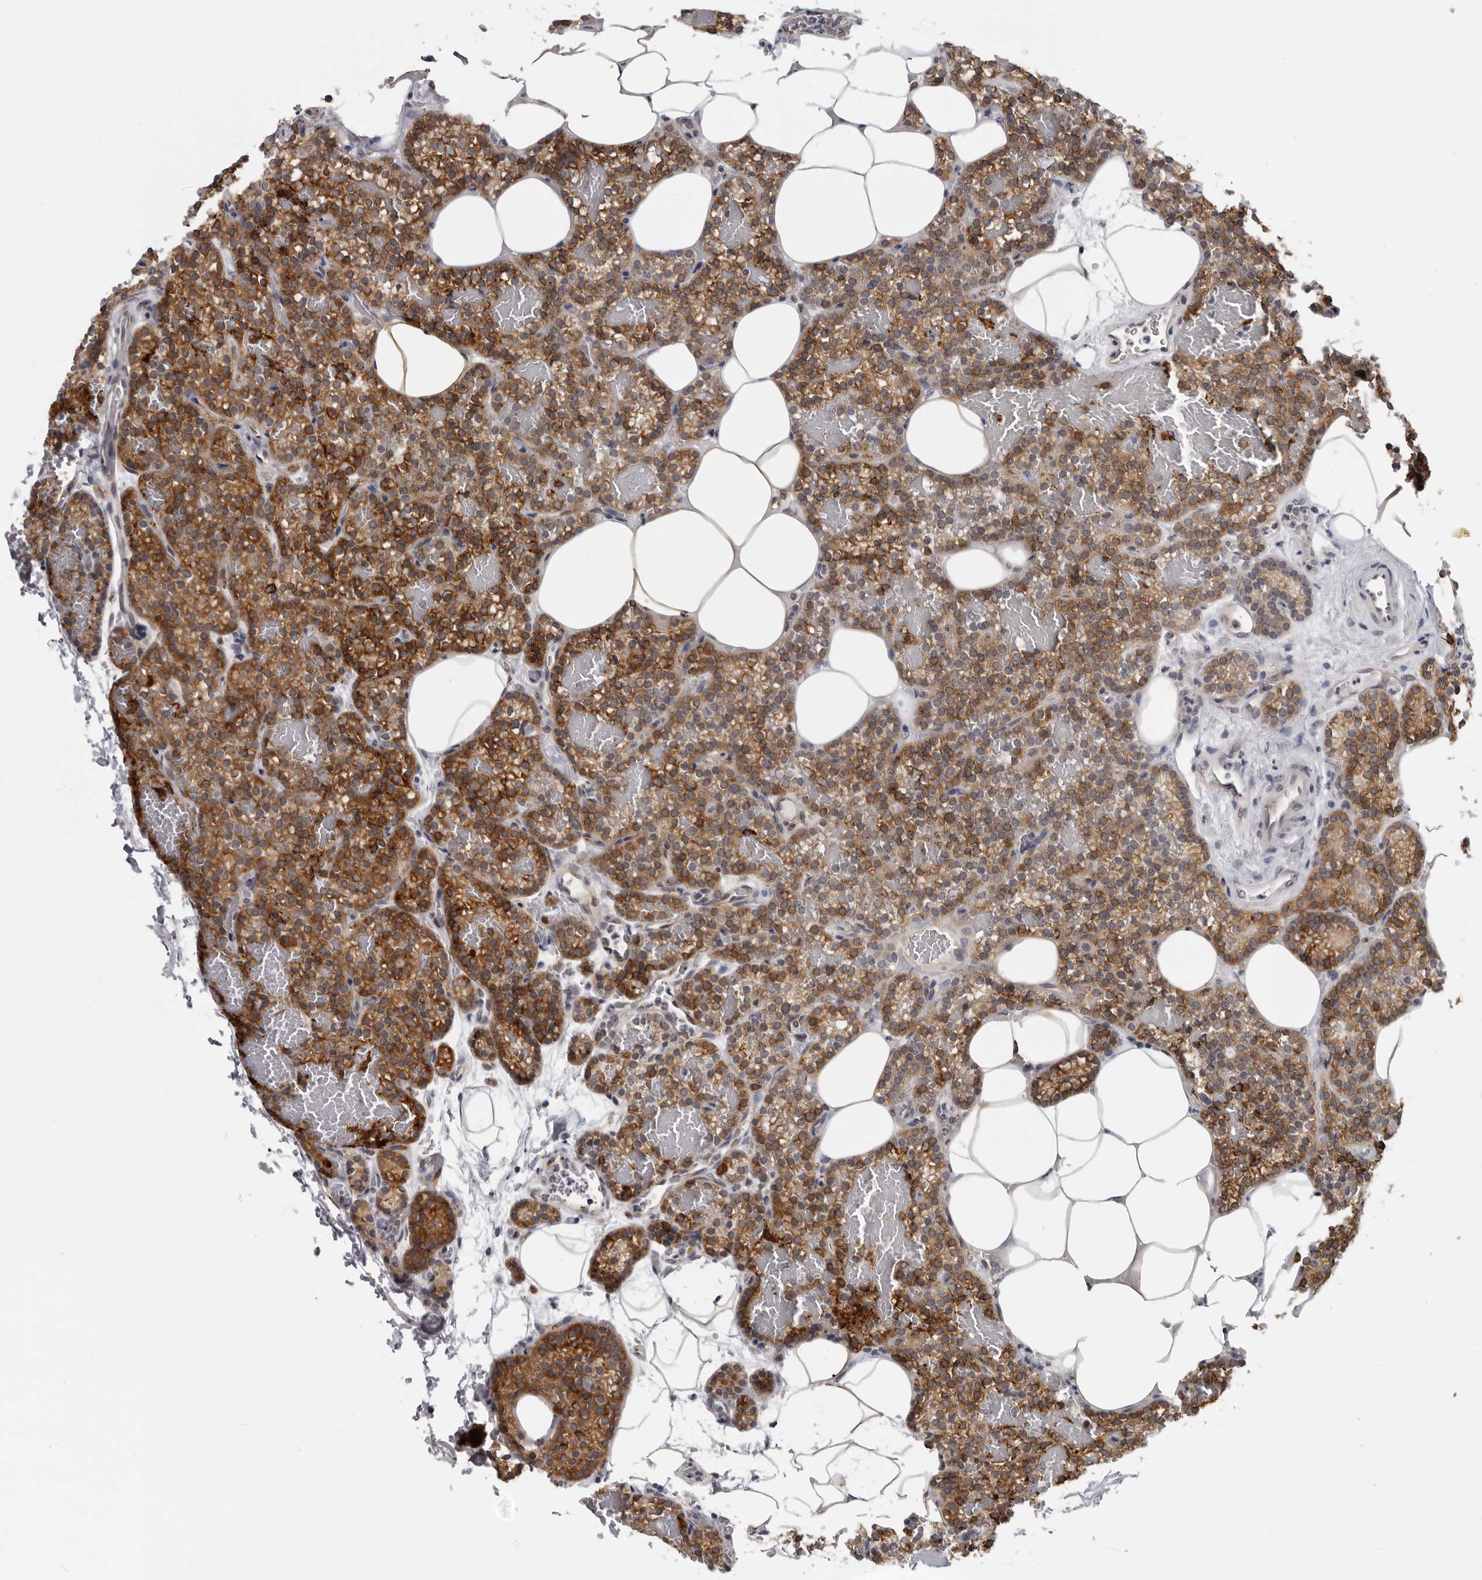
{"staining": {"intensity": "moderate", "quantity": ">75%", "location": "cytoplasmic/membranous"}, "tissue": "parathyroid gland", "cell_type": "Glandular cells", "image_type": "normal", "snomed": [{"axis": "morphology", "description": "Normal tissue, NOS"}, {"axis": "topography", "description": "Parathyroid gland"}], "caption": "Protein staining of benign parathyroid gland shows moderate cytoplasmic/membranous staining in about >75% of glandular cells. The staining was performed using DAB (3,3'-diaminobenzidine) to visualize the protein expression in brown, while the nuclei were stained in blue with hematoxylin (Magnification: 20x).", "gene": "ALPK2", "patient": {"sex": "male", "age": 58}}